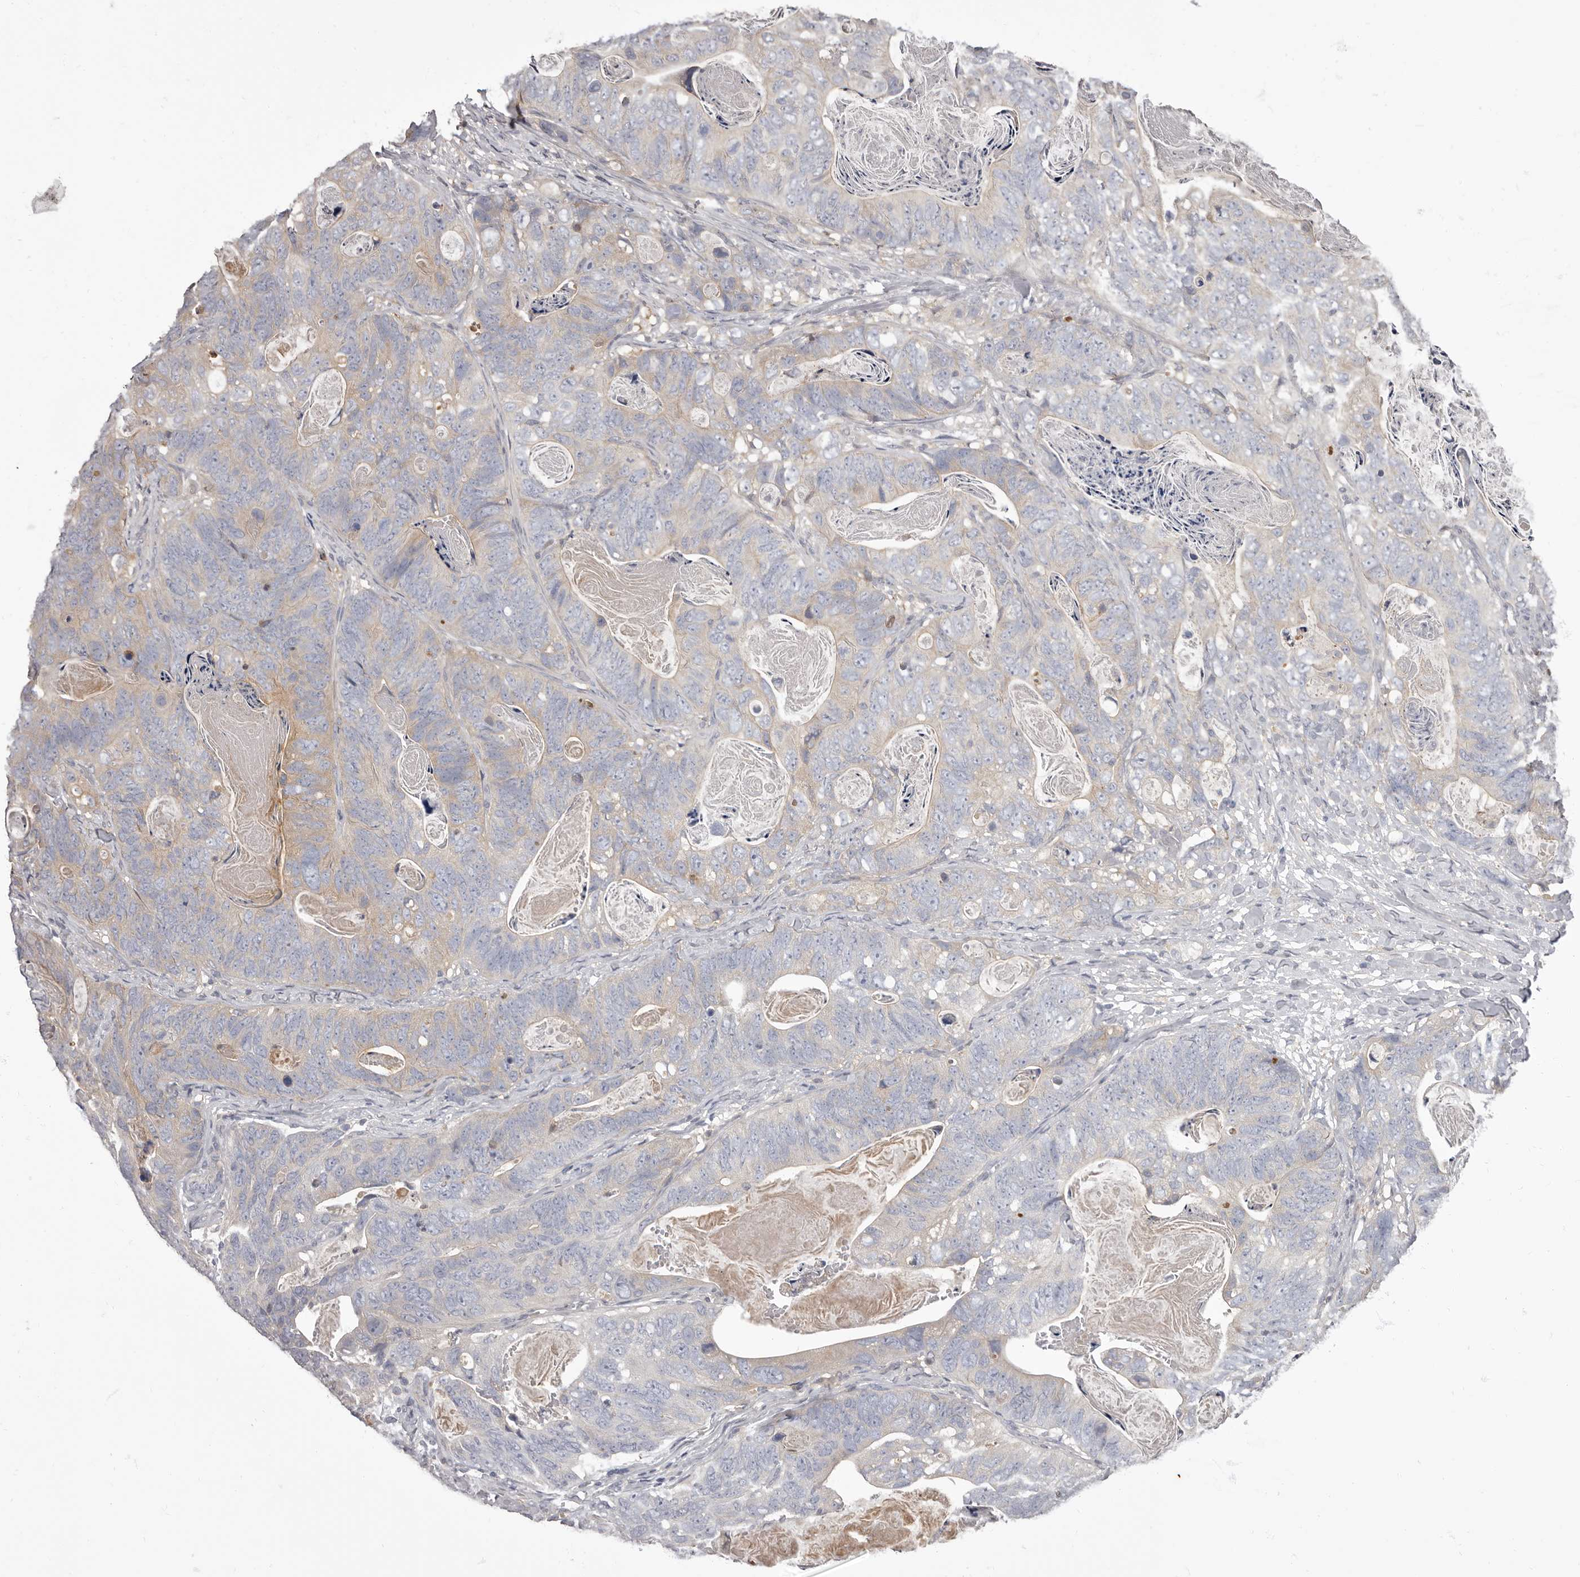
{"staining": {"intensity": "negative", "quantity": "none", "location": "none"}, "tissue": "stomach cancer", "cell_type": "Tumor cells", "image_type": "cancer", "snomed": [{"axis": "morphology", "description": "Normal tissue, NOS"}, {"axis": "morphology", "description": "Adenocarcinoma, NOS"}, {"axis": "topography", "description": "Stomach"}], "caption": "IHC histopathology image of human stomach cancer stained for a protein (brown), which displays no expression in tumor cells.", "gene": "APEH", "patient": {"sex": "female", "age": 89}}